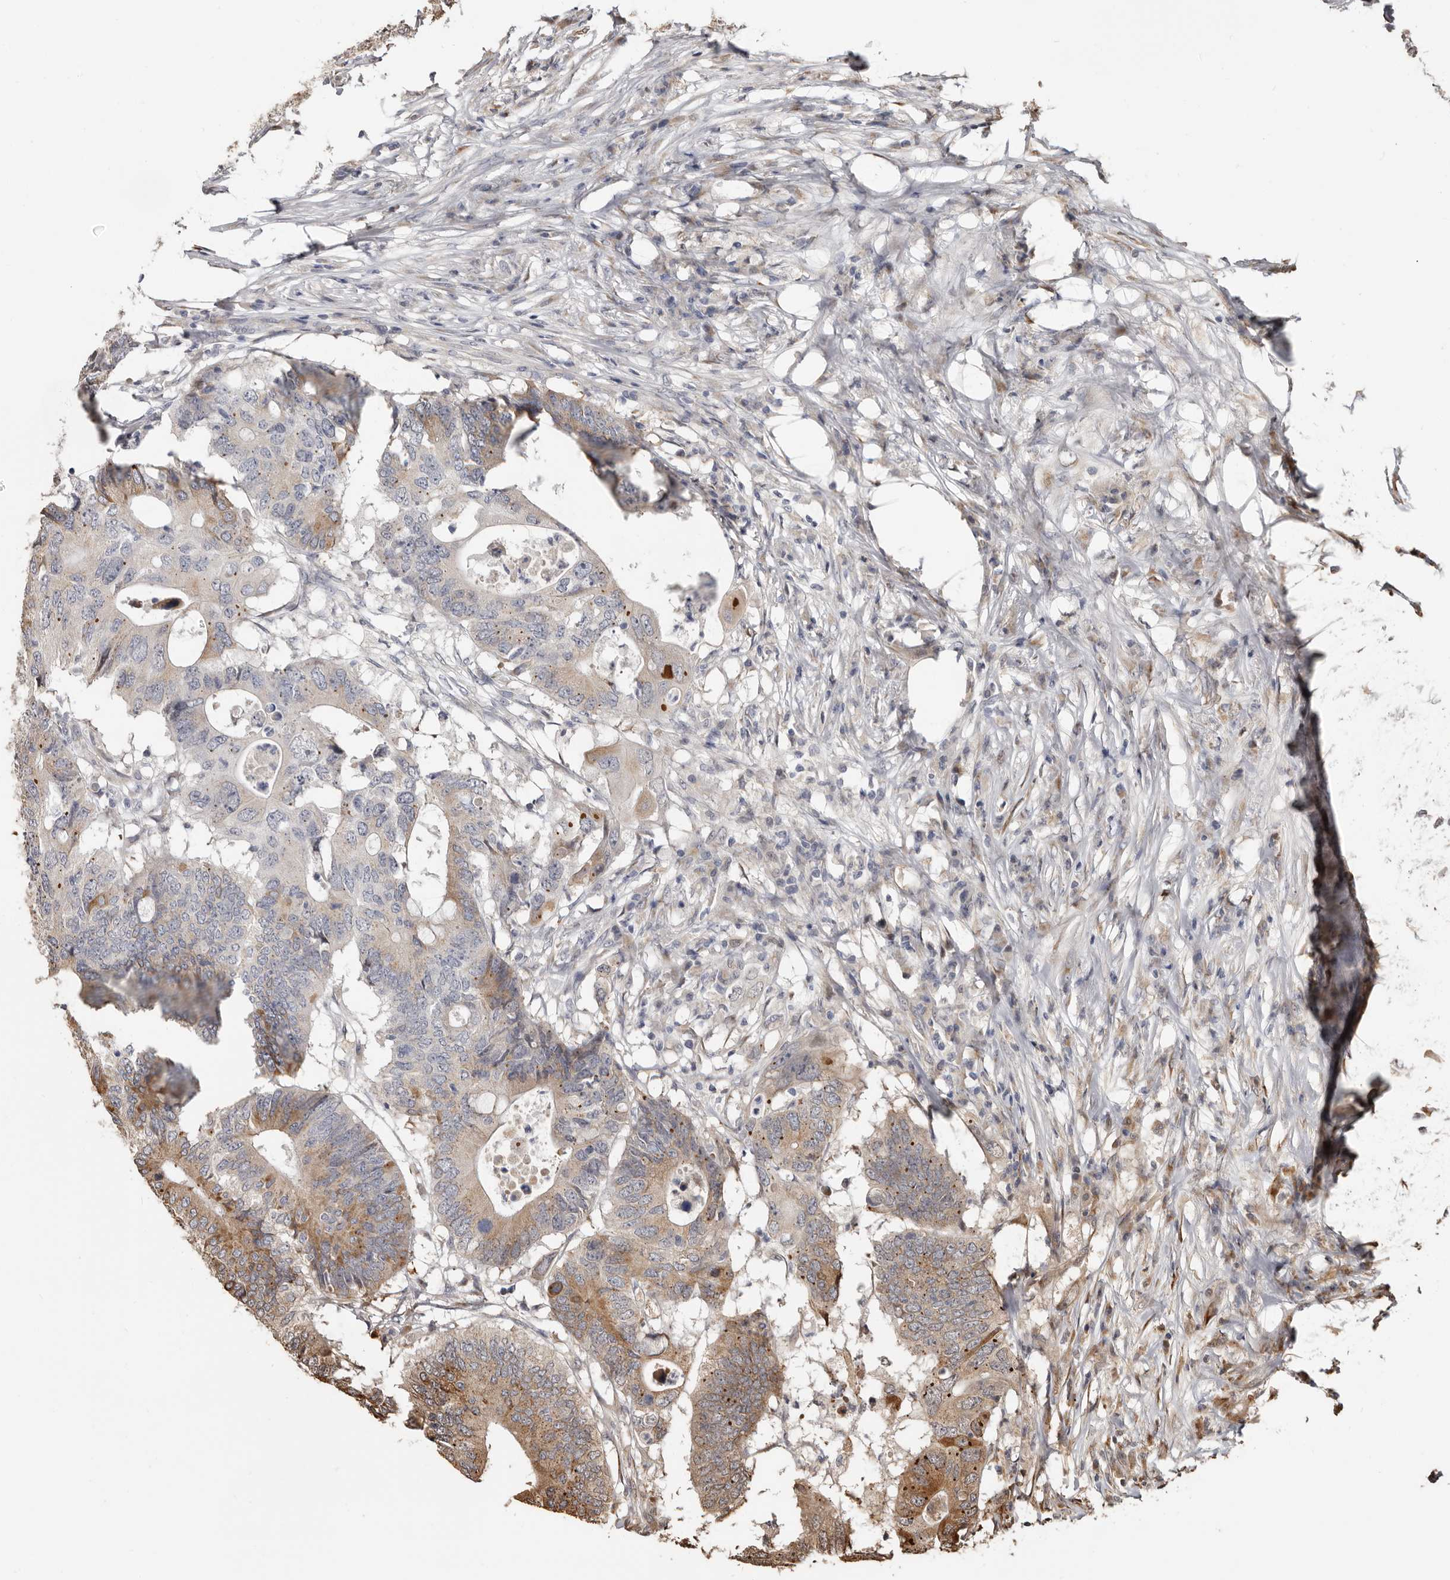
{"staining": {"intensity": "moderate", "quantity": "25%-75%", "location": "cytoplasmic/membranous"}, "tissue": "colorectal cancer", "cell_type": "Tumor cells", "image_type": "cancer", "snomed": [{"axis": "morphology", "description": "Adenocarcinoma, NOS"}, {"axis": "topography", "description": "Colon"}], "caption": "Colorectal adenocarcinoma was stained to show a protein in brown. There is medium levels of moderate cytoplasmic/membranous staining in approximately 25%-75% of tumor cells.", "gene": "ENTREP1", "patient": {"sex": "male", "age": 71}}